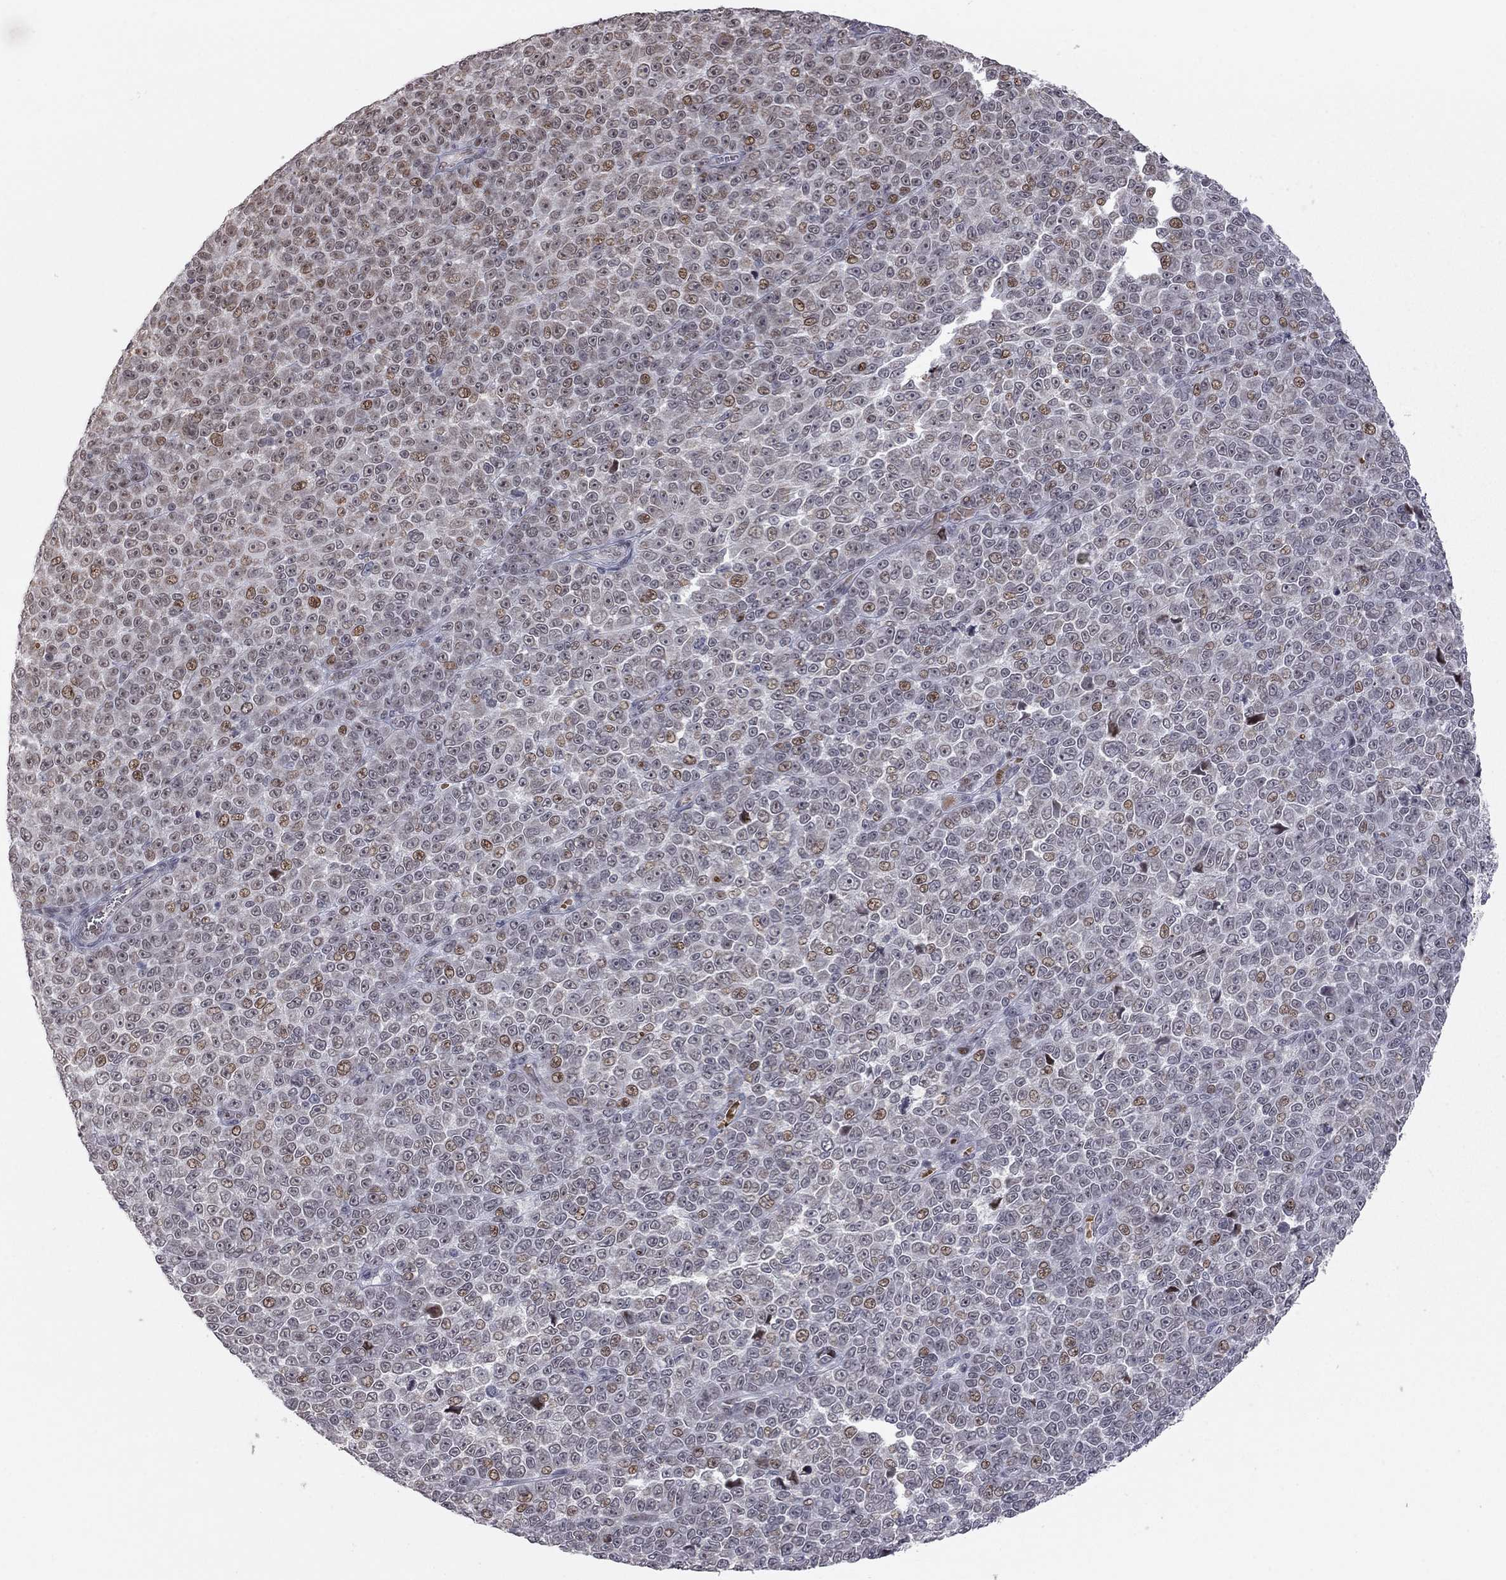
{"staining": {"intensity": "moderate", "quantity": "<25%", "location": "nuclear"}, "tissue": "melanoma", "cell_type": "Tumor cells", "image_type": "cancer", "snomed": [{"axis": "morphology", "description": "Malignant melanoma, NOS"}, {"axis": "topography", "description": "Skin"}], "caption": "A micrograph of melanoma stained for a protein exhibits moderate nuclear brown staining in tumor cells. (brown staining indicates protein expression, while blue staining denotes nuclei).", "gene": "MC3R", "patient": {"sex": "female", "age": 95}}